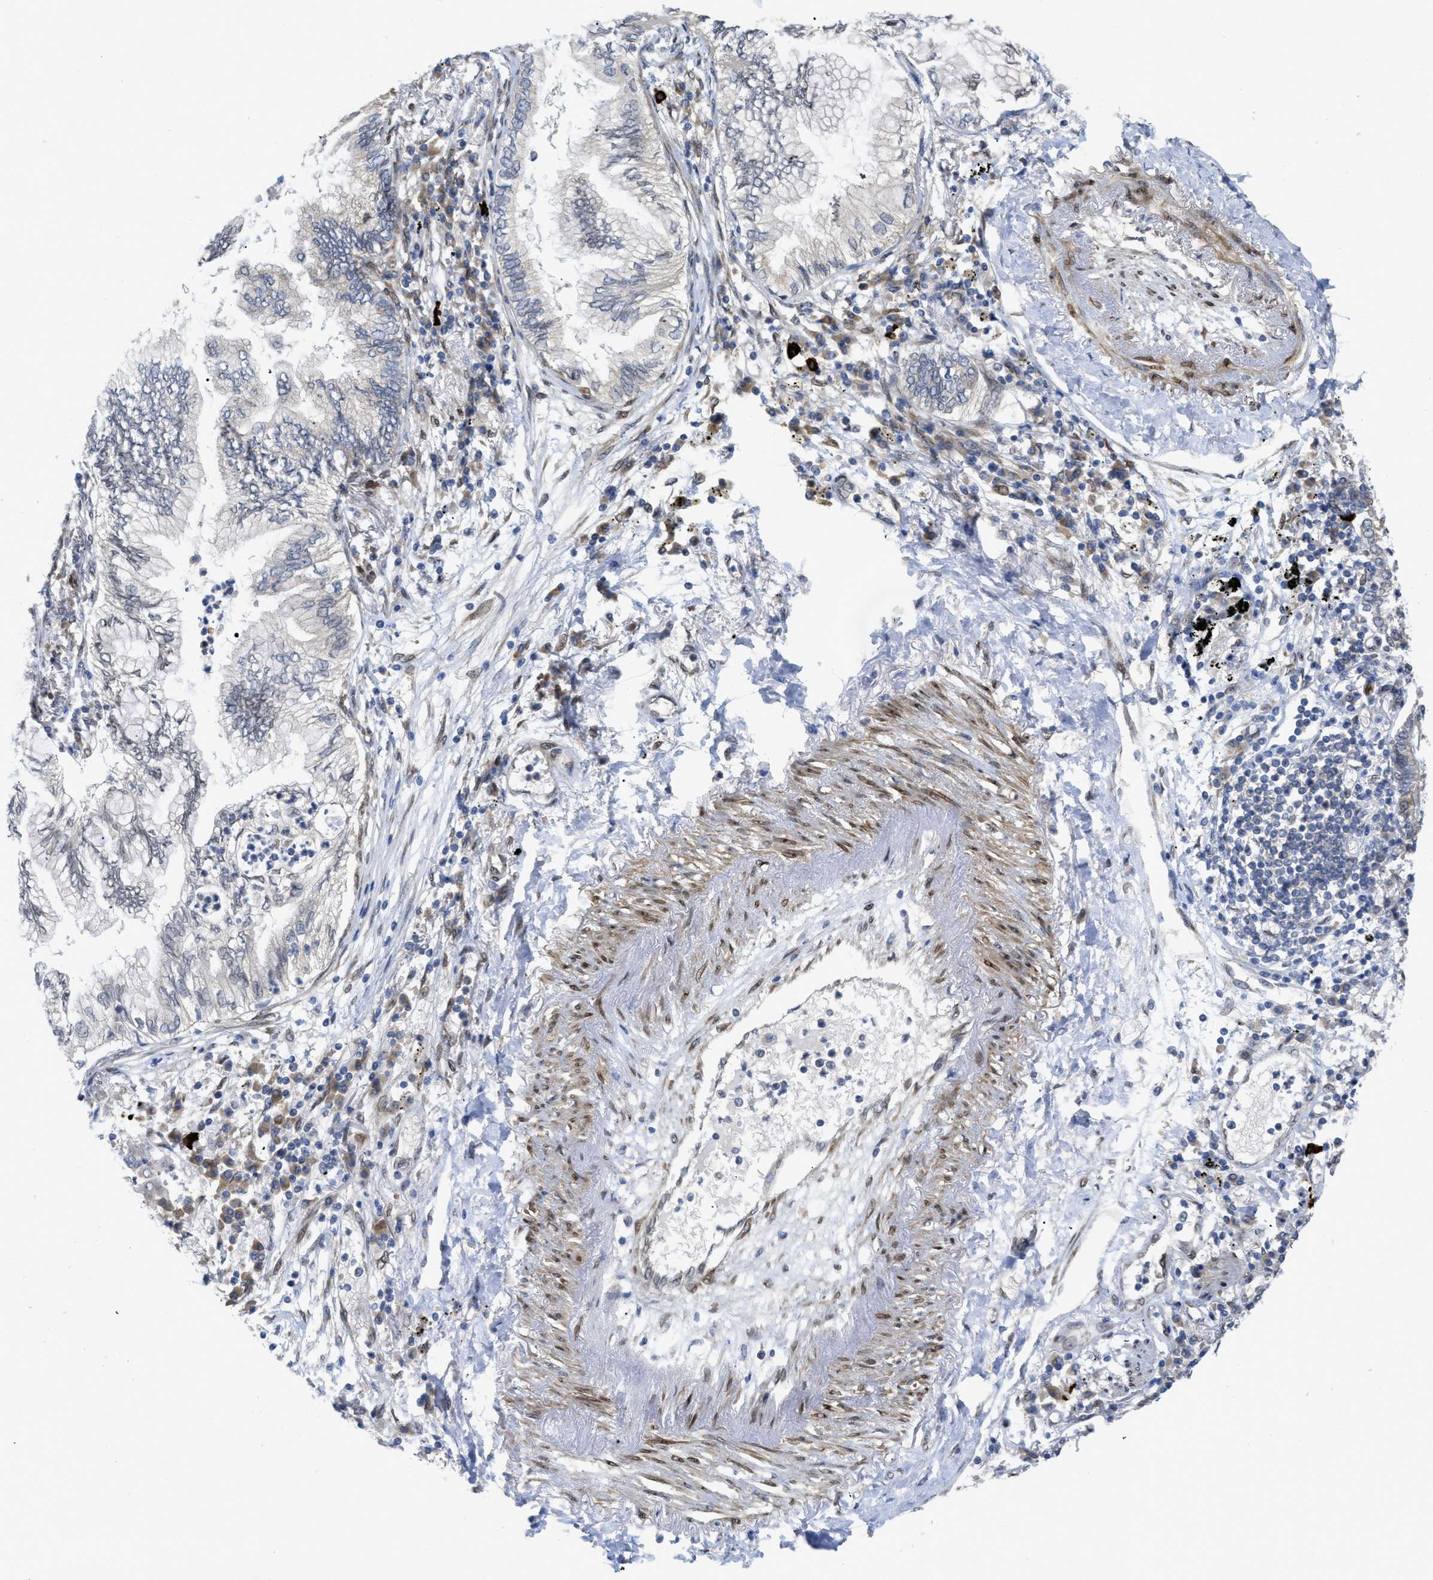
{"staining": {"intensity": "negative", "quantity": "none", "location": "none"}, "tissue": "lung cancer", "cell_type": "Tumor cells", "image_type": "cancer", "snomed": [{"axis": "morphology", "description": "Normal tissue, NOS"}, {"axis": "morphology", "description": "Adenocarcinoma, NOS"}, {"axis": "topography", "description": "Bronchus"}, {"axis": "topography", "description": "Lung"}], "caption": "An image of lung cancer (adenocarcinoma) stained for a protein demonstrates no brown staining in tumor cells.", "gene": "EIF2AK3", "patient": {"sex": "female", "age": 70}}